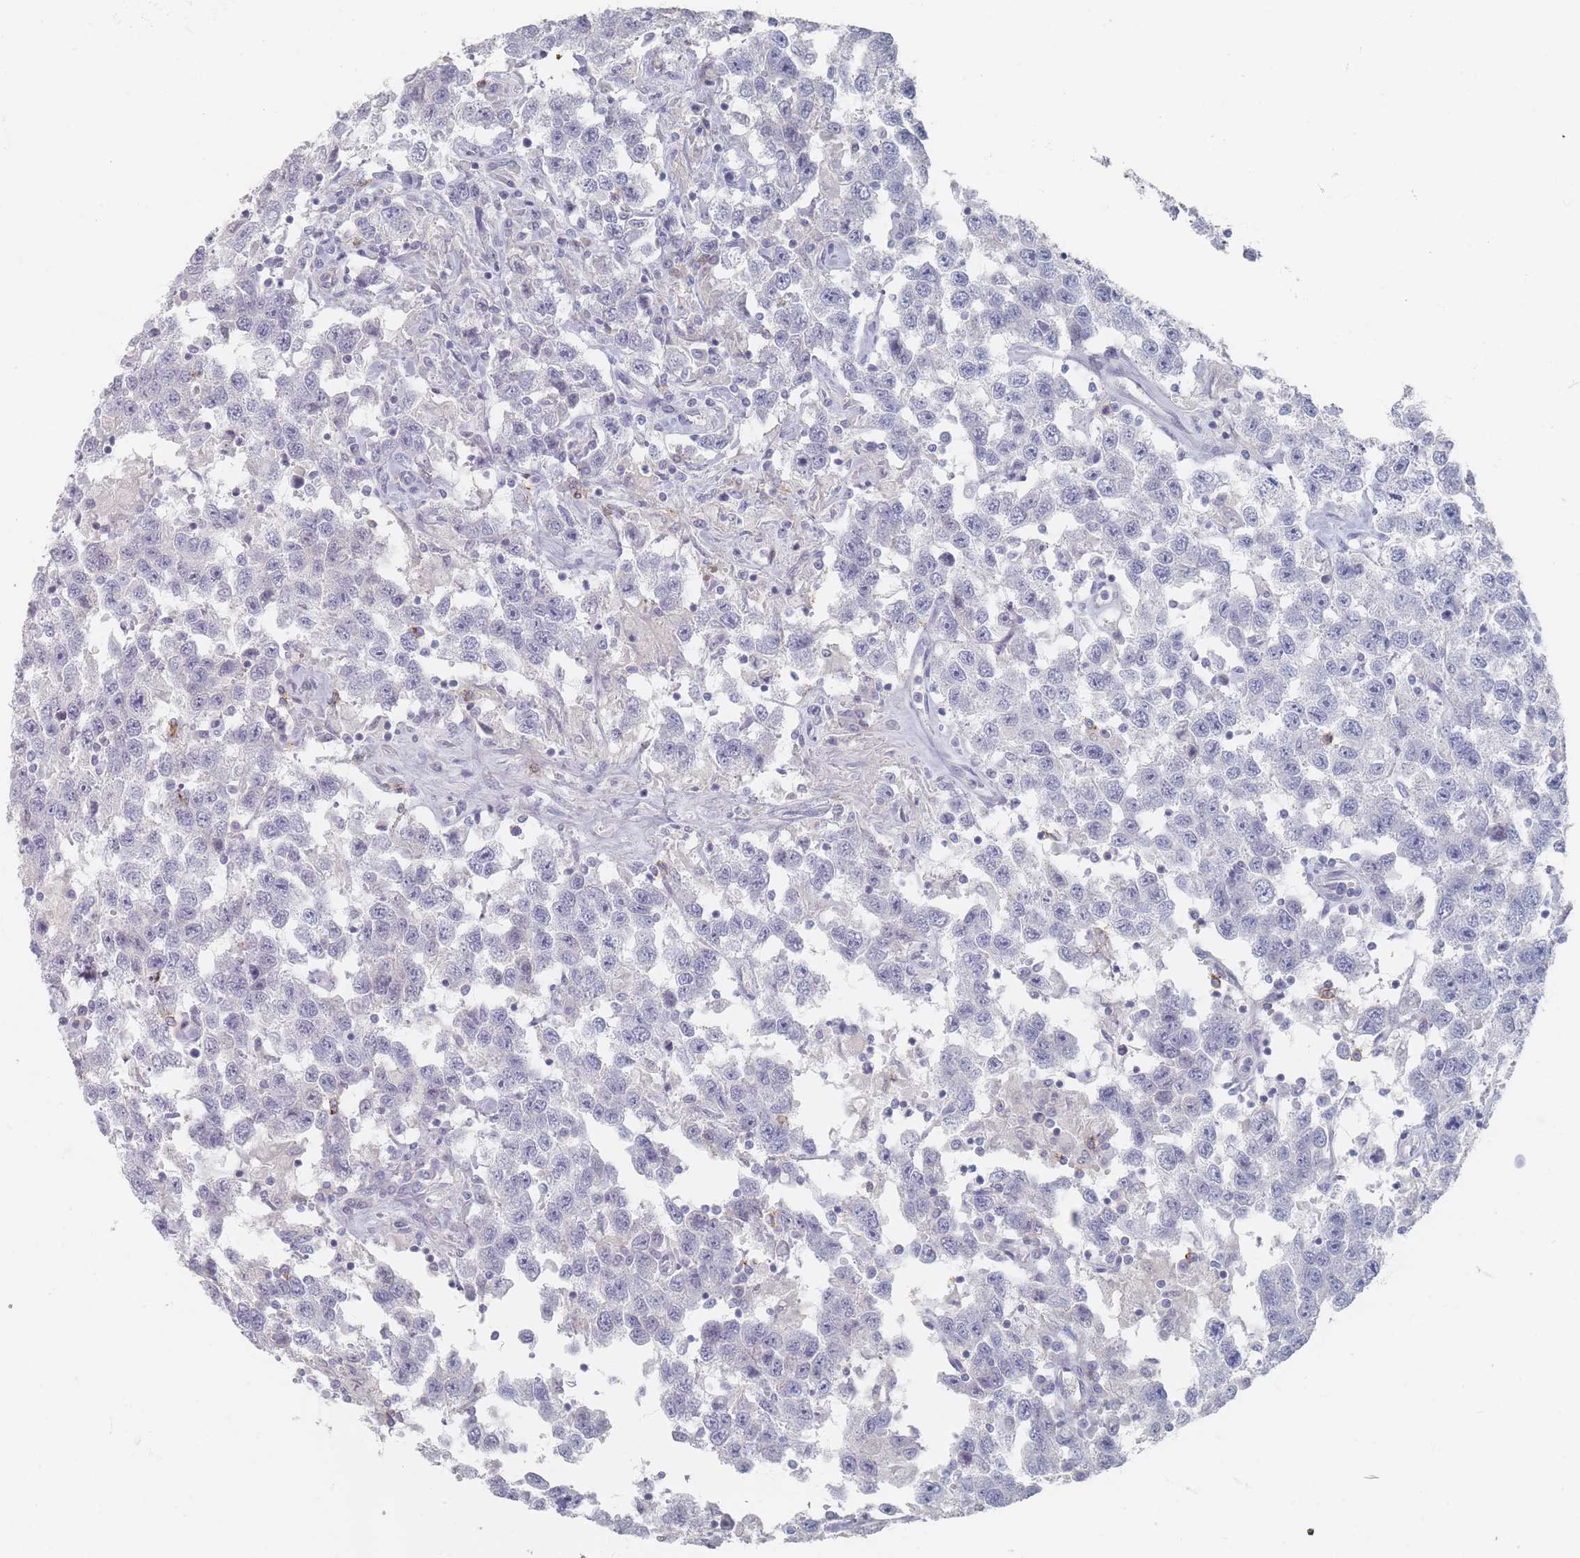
{"staining": {"intensity": "negative", "quantity": "none", "location": "none"}, "tissue": "testis cancer", "cell_type": "Tumor cells", "image_type": "cancer", "snomed": [{"axis": "morphology", "description": "Seminoma, NOS"}, {"axis": "topography", "description": "Testis"}], "caption": "Immunohistochemical staining of human testis seminoma shows no significant staining in tumor cells.", "gene": "CD37", "patient": {"sex": "male", "age": 41}}